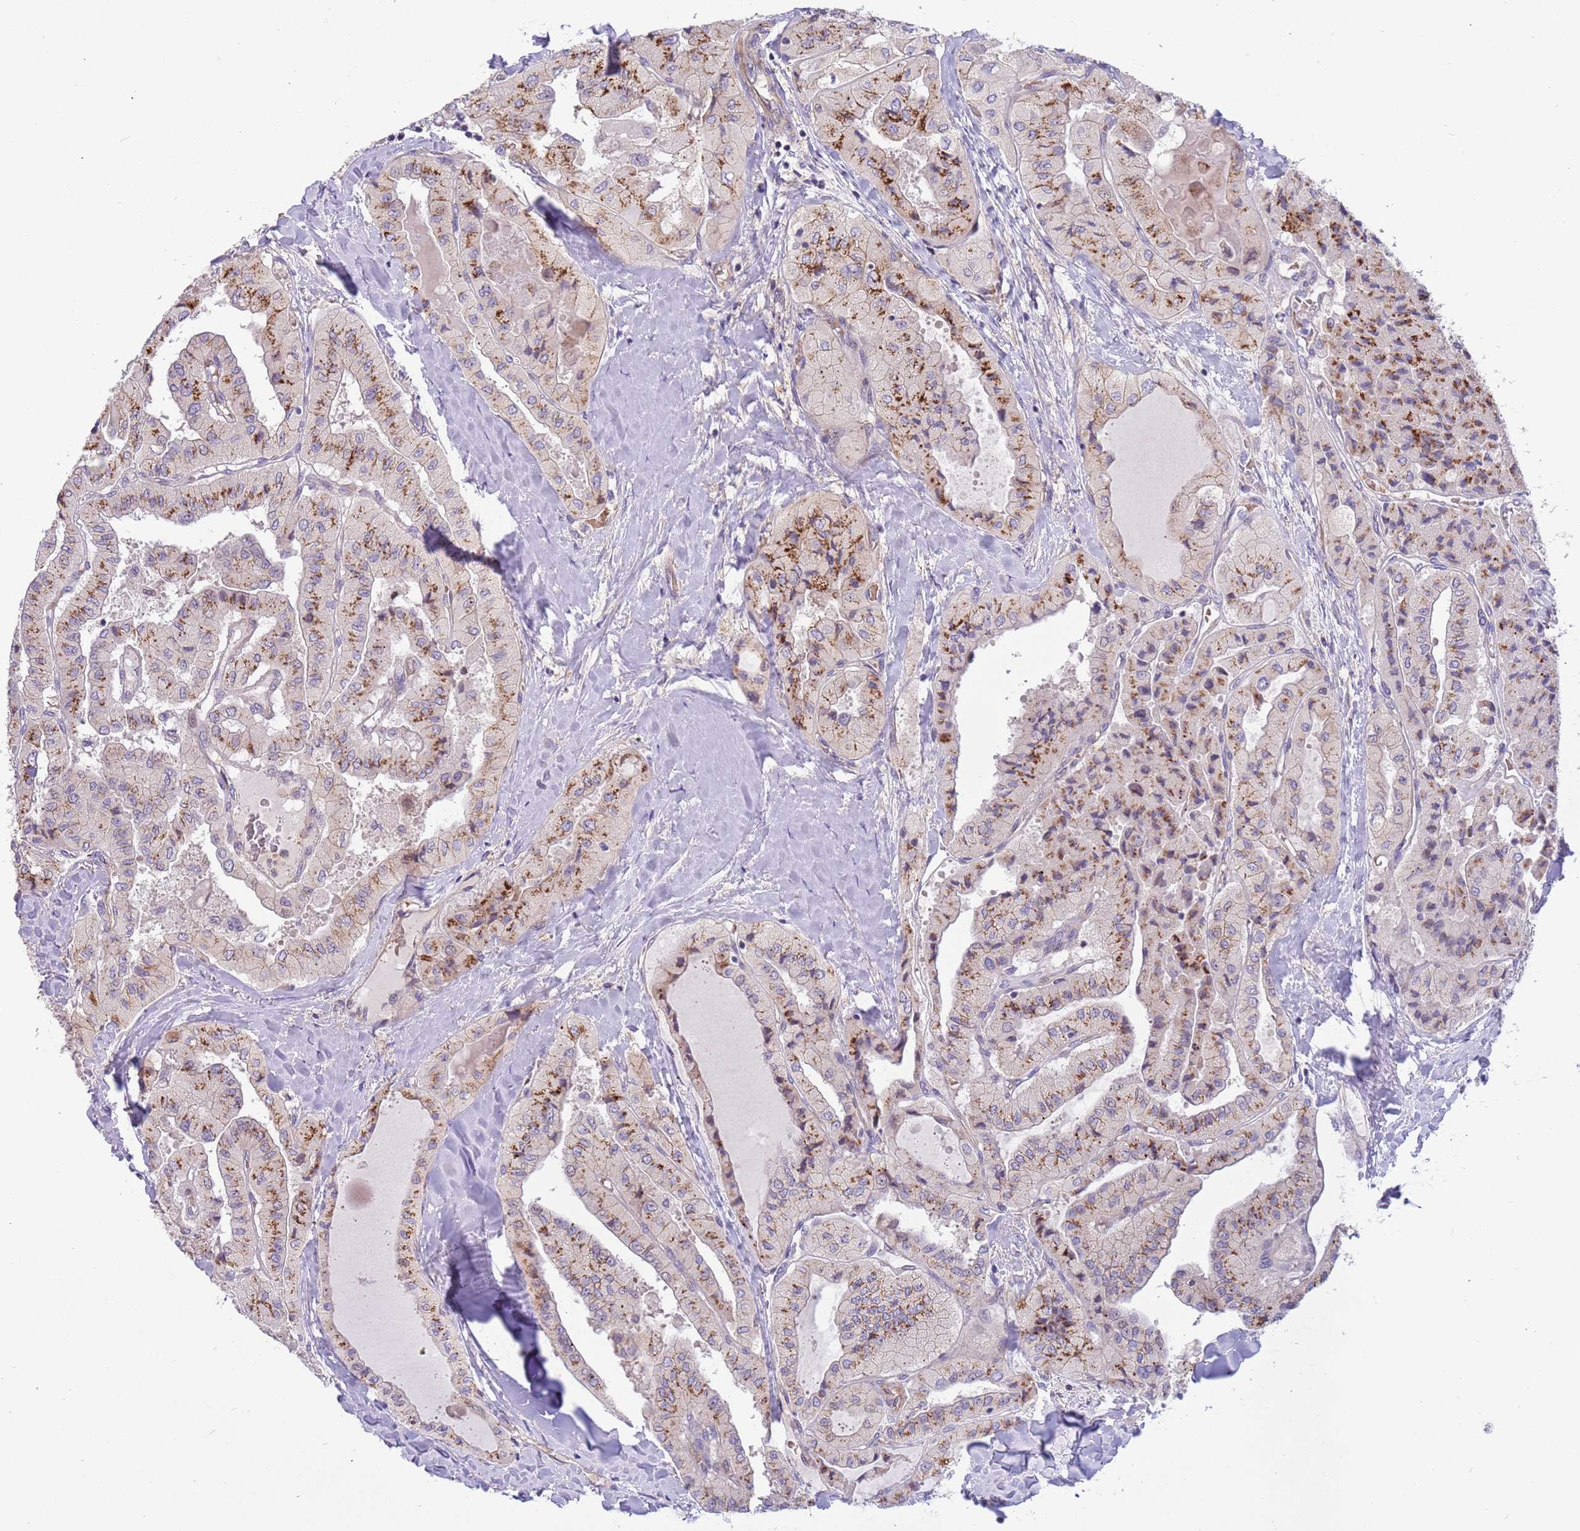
{"staining": {"intensity": "strong", "quantity": ">75%", "location": "cytoplasmic/membranous"}, "tissue": "thyroid cancer", "cell_type": "Tumor cells", "image_type": "cancer", "snomed": [{"axis": "morphology", "description": "Normal tissue, NOS"}, {"axis": "morphology", "description": "Papillary adenocarcinoma, NOS"}, {"axis": "topography", "description": "Thyroid gland"}], "caption": "Immunohistochemical staining of thyroid cancer demonstrates high levels of strong cytoplasmic/membranous positivity in about >75% of tumor cells. The staining is performed using DAB brown chromogen to label protein expression. The nuclei are counter-stained blue using hematoxylin.", "gene": "ITGB6", "patient": {"sex": "female", "age": 59}}